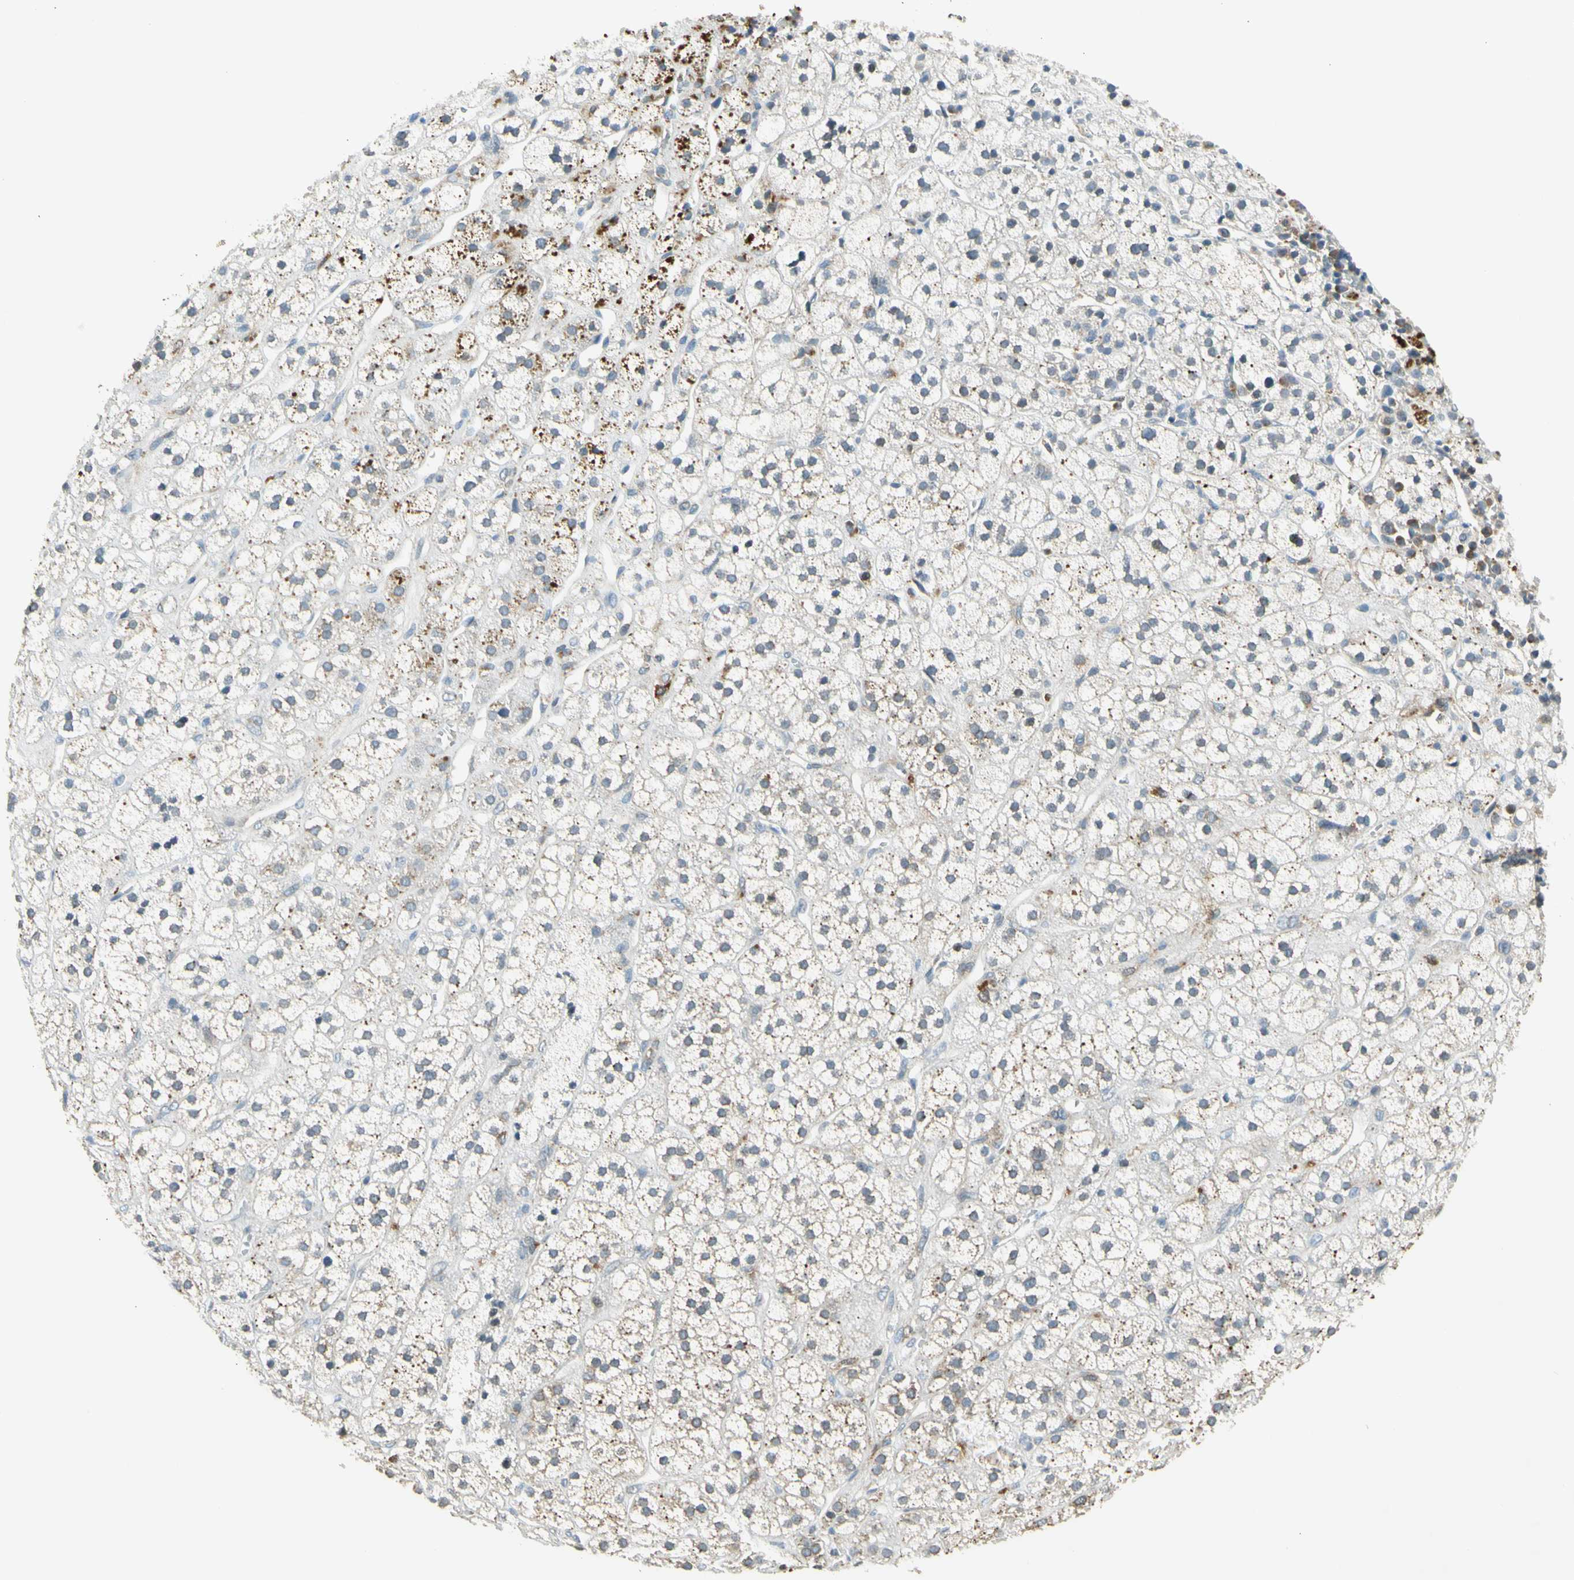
{"staining": {"intensity": "moderate", "quantity": ">75%", "location": "cytoplasmic/membranous"}, "tissue": "adrenal gland", "cell_type": "Glandular cells", "image_type": "normal", "snomed": [{"axis": "morphology", "description": "Normal tissue, NOS"}, {"axis": "topography", "description": "Adrenal gland"}], "caption": "Glandular cells show moderate cytoplasmic/membranous staining in about >75% of cells in benign adrenal gland. The staining was performed using DAB, with brown indicating positive protein expression. Nuclei are stained blue with hematoxylin.", "gene": "NPHP3", "patient": {"sex": "male", "age": 56}}